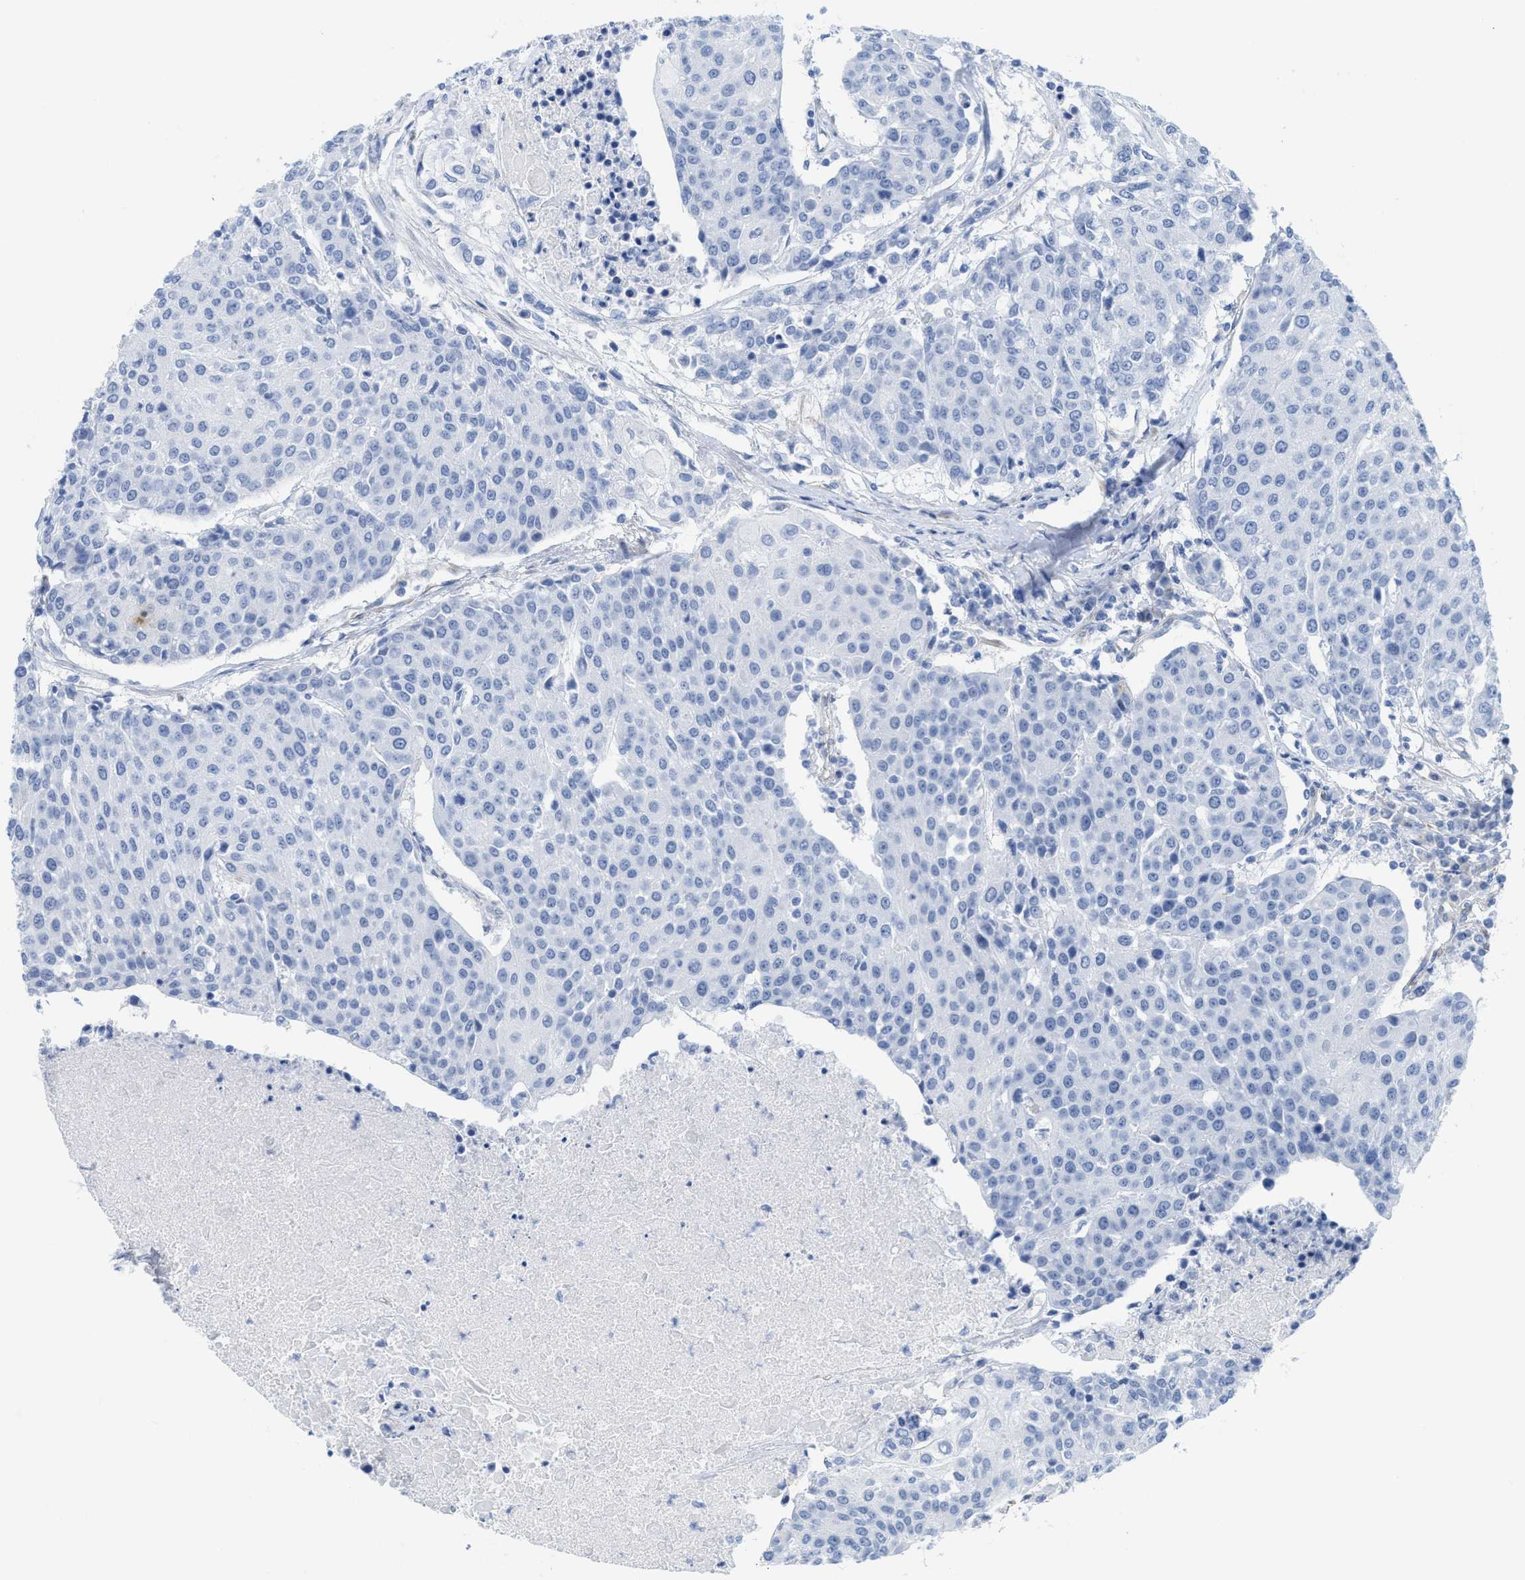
{"staining": {"intensity": "negative", "quantity": "none", "location": "none"}, "tissue": "urothelial cancer", "cell_type": "Tumor cells", "image_type": "cancer", "snomed": [{"axis": "morphology", "description": "Urothelial carcinoma, High grade"}, {"axis": "topography", "description": "Urinary bladder"}], "caption": "Tumor cells are negative for brown protein staining in urothelial cancer.", "gene": "TUB", "patient": {"sex": "female", "age": 85}}